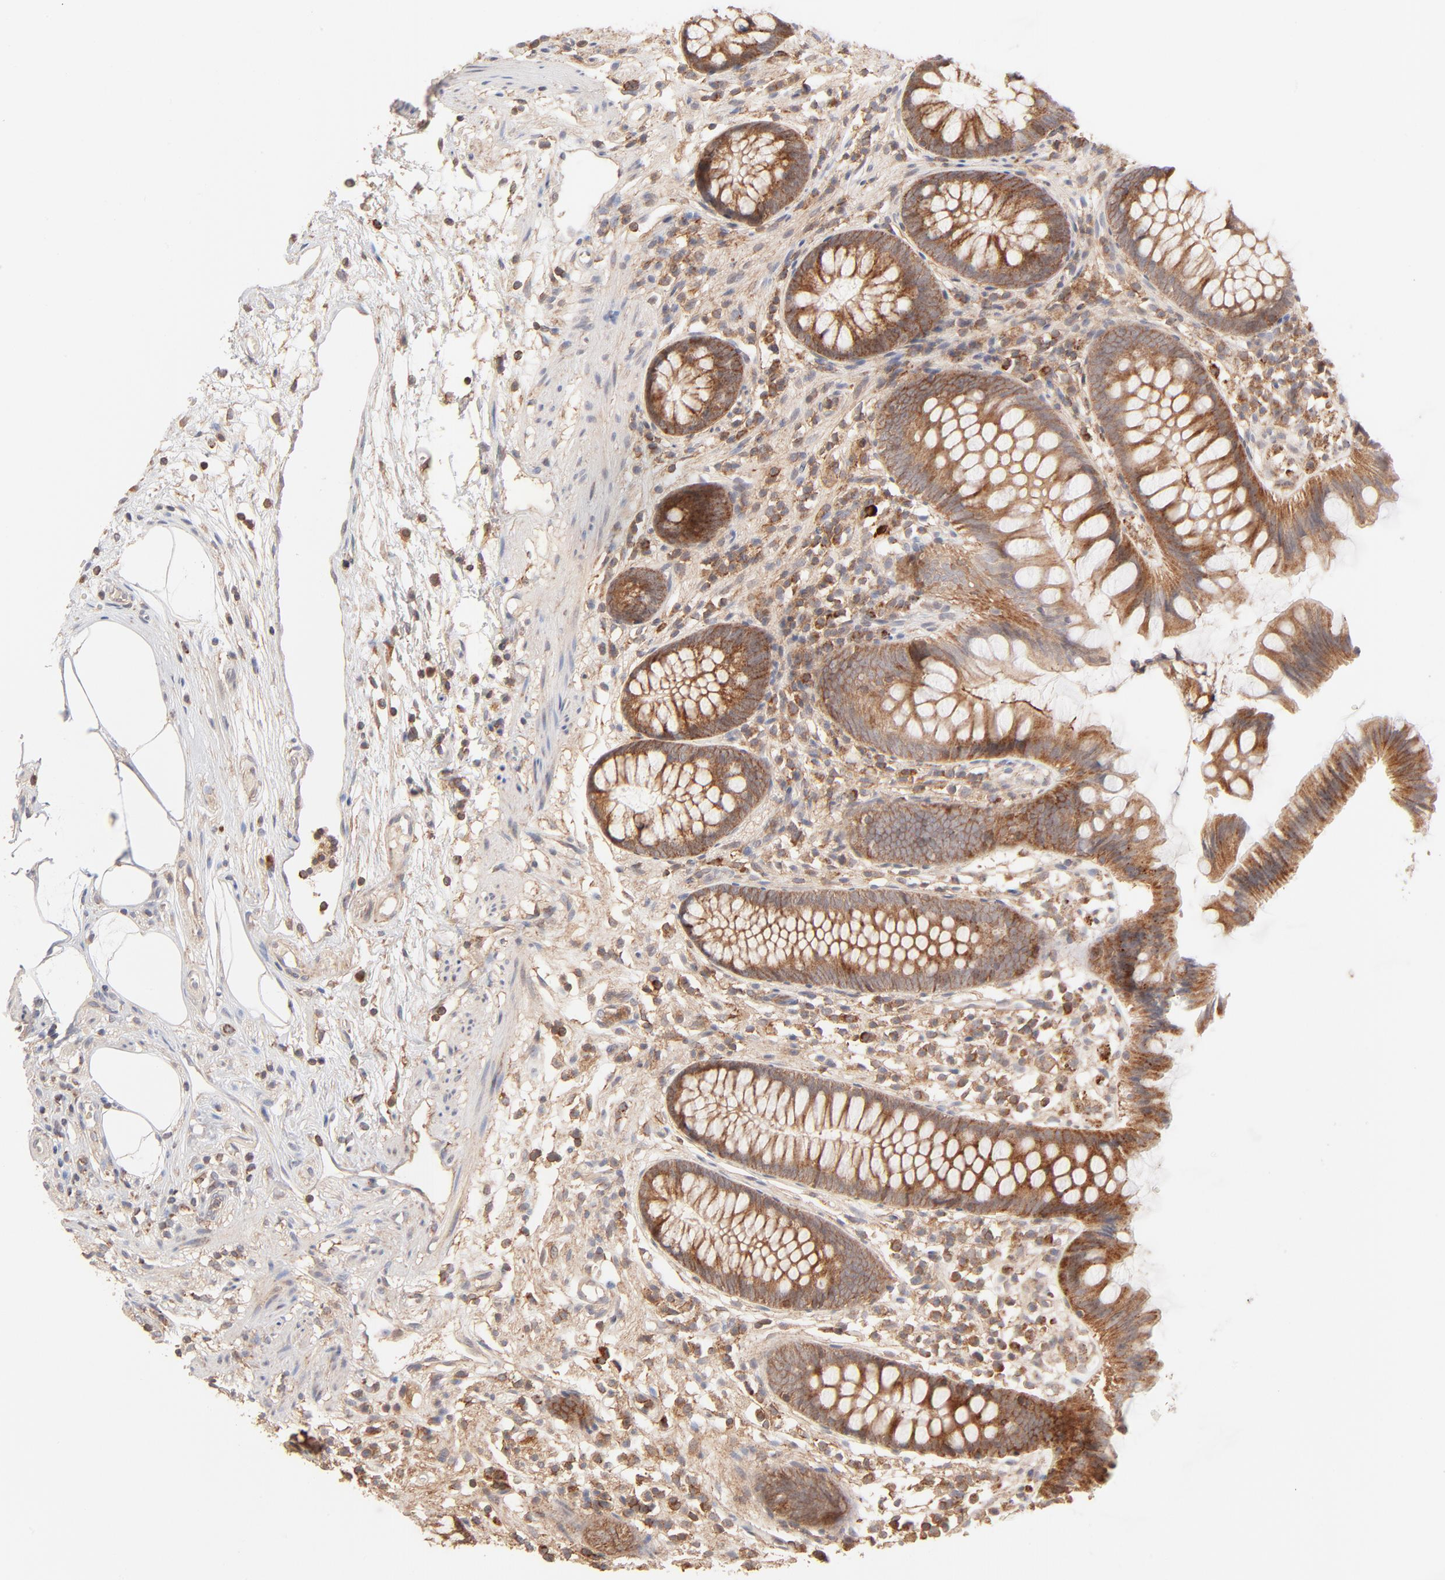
{"staining": {"intensity": "strong", "quantity": ">75%", "location": "cytoplasmic/membranous"}, "tissue": "appendix", "cell_type": "Glandular cells", "image_type": "normal", "snomed": [{"axis": "morphology", "description": "Normal tissue, NOS"}, {"axis": "topography", "description": "Appendix"}], "caption": "Strong cytoplasmic/membranous expression is identified in about >75% of glandular cells in benign appendix. (Stains: DAB (3,3'-diaminobenzidine) in brown, nuclei in blue, Microscopy: brightfield microscopy at high magnification).", "gene": "CSPG4", "patient": {"sex": "male", "age": 38}}